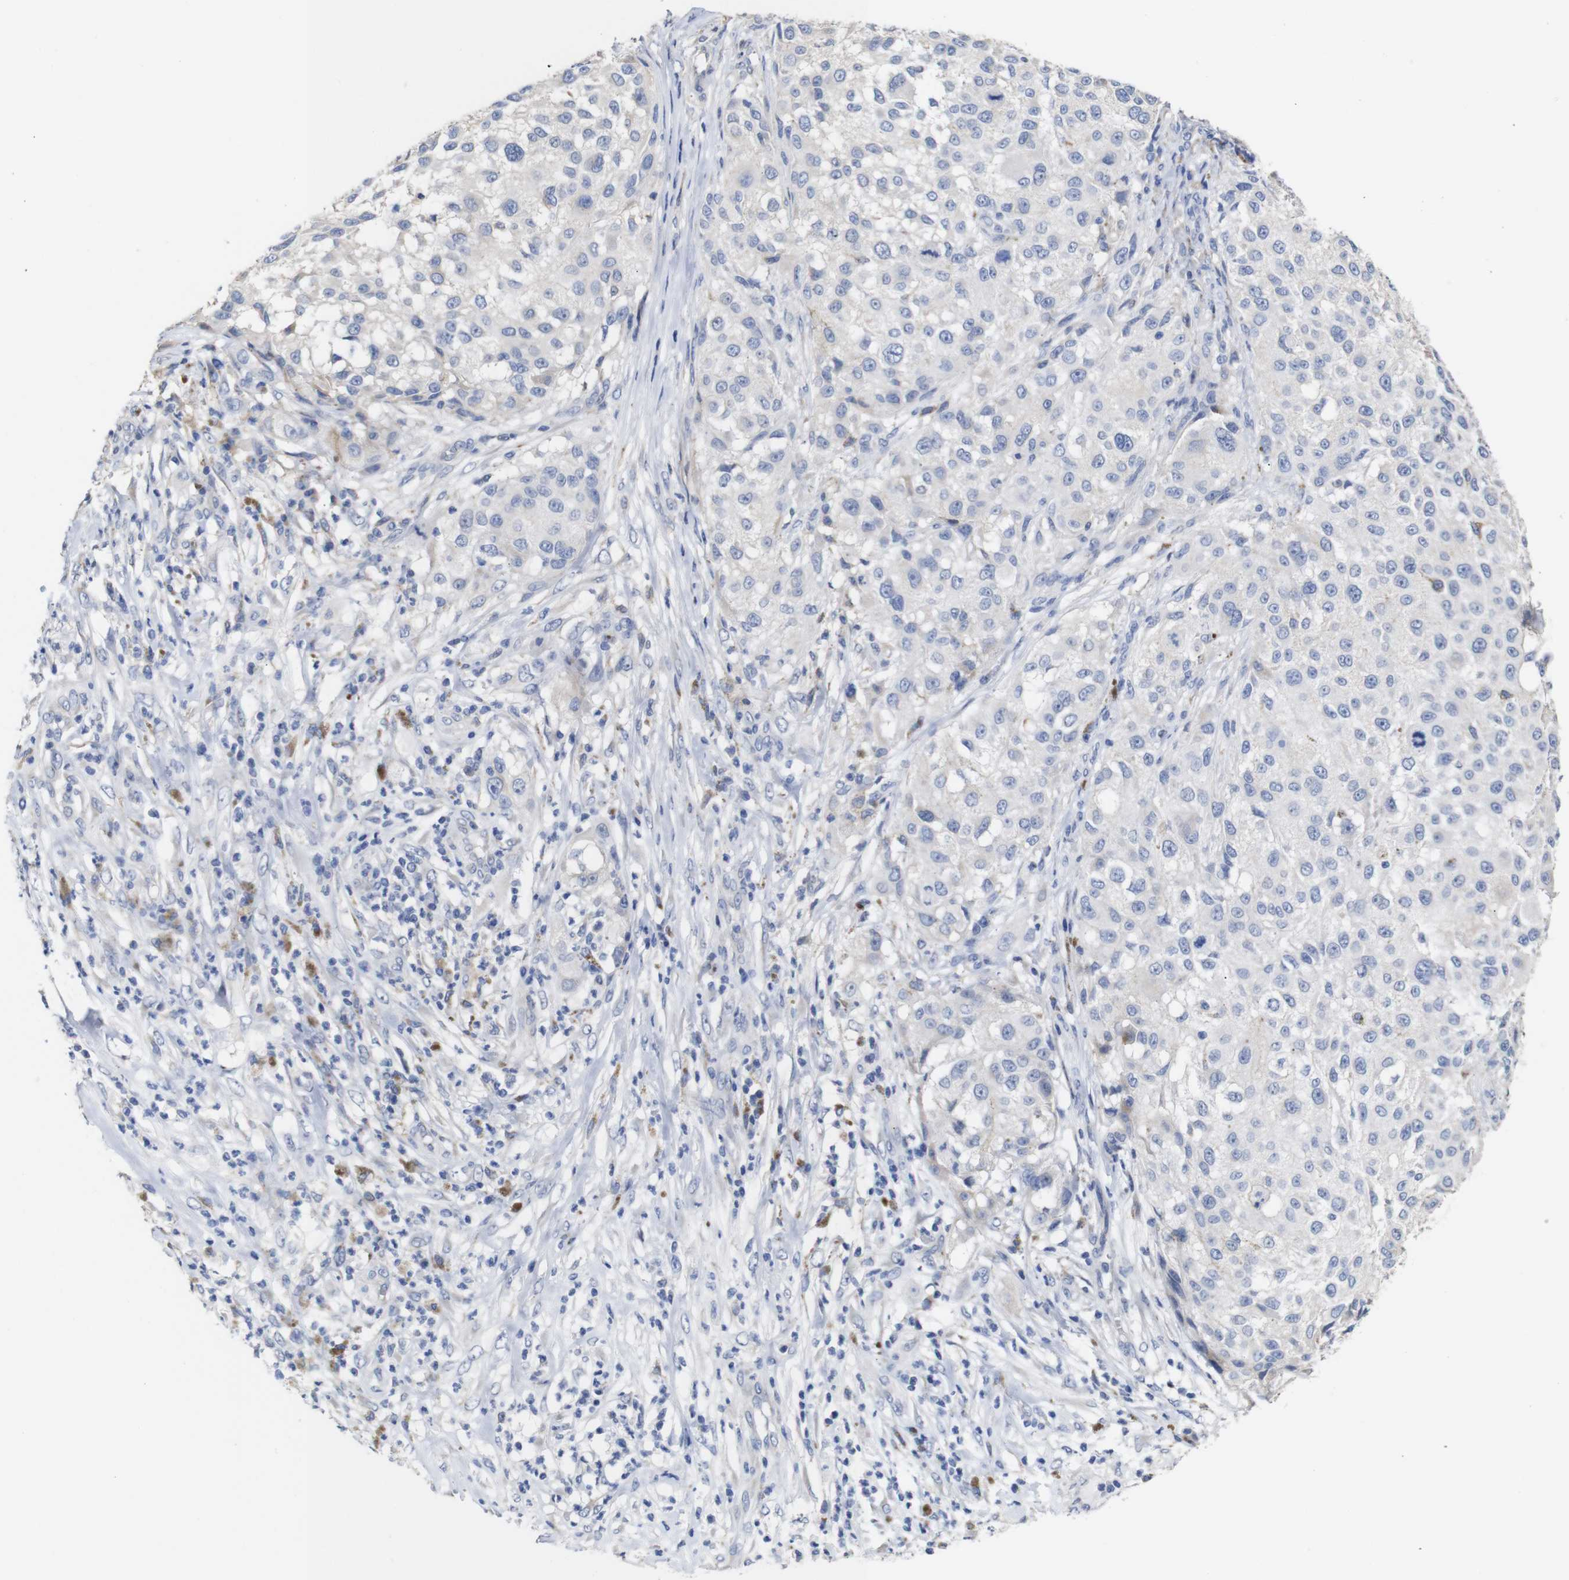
{"staining": {"intensity": "negative", "quantity": "none", "location": "none"}, "tissue": "melanoma", "cell_type": "Tumor cells", "image_type": "cancer", "snomed": [{"axis": "morphology", "description": "Necrosis, NOS"}, {"axis": "morphology", "description": "Malignant melanoma, NOS"}, {"axis": "topography", "description": "Skin"}], "caption": "The micrograph reveals no significant positivity in tumor cells of malignant melanoma.", "gene": "TCEAL9", "patient": {"sex": "female", "age": 87}}